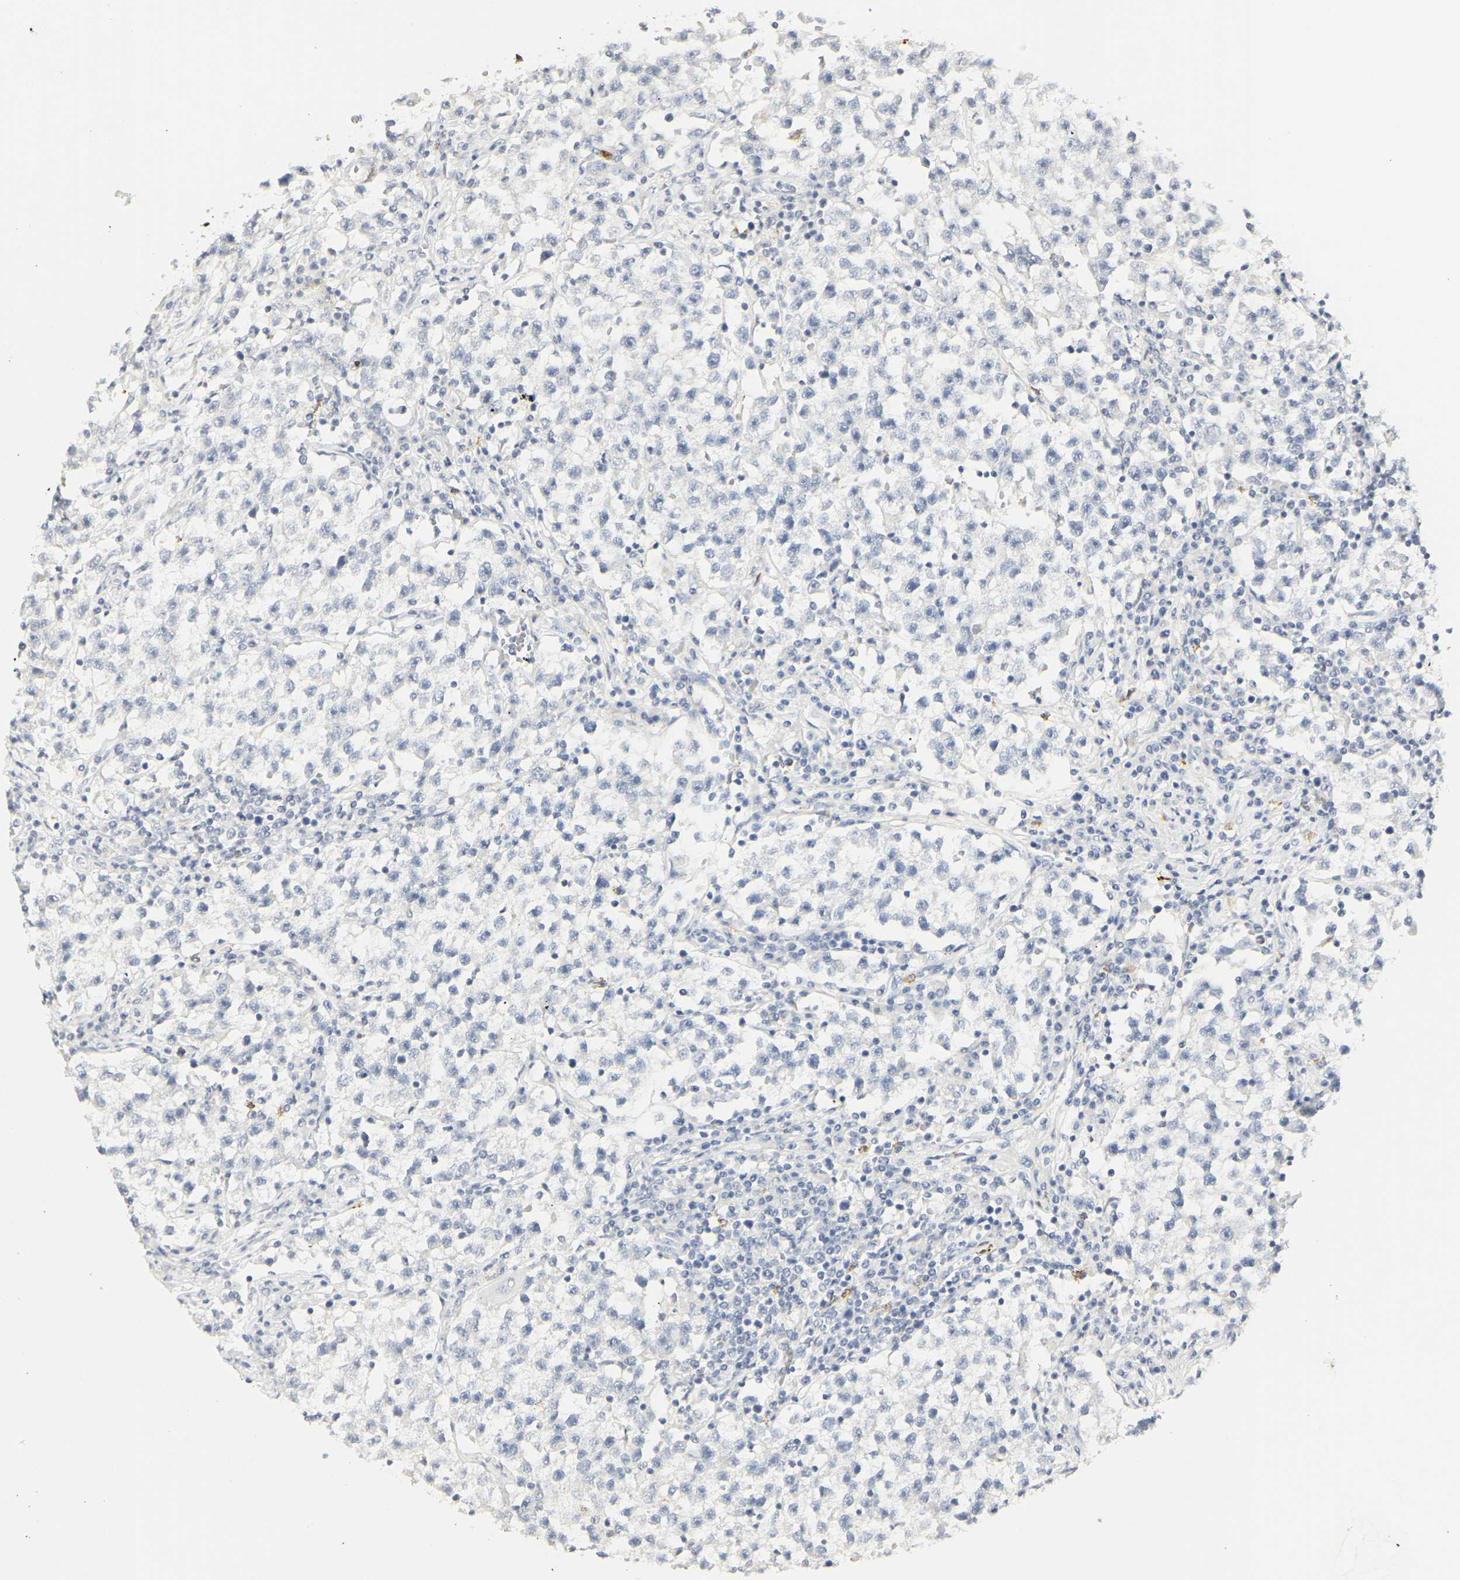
{"staining": {"intensity": "negative", "quantity": "none", "location": "none"}, "tissue": "testis cancer", "cell_type": "Tumor cells", "image_type": "cancer", "snomed": [{"axis": "morphology", "description": "Seminoma, NOS"}, {"axis": "topography", "description": "Testis"}], "caption": "The histopathology image displays no significant positivity in tumor cells of testis seminoma.", "gene": "MPO", "patient": {"sex": "male", "age": 22}}